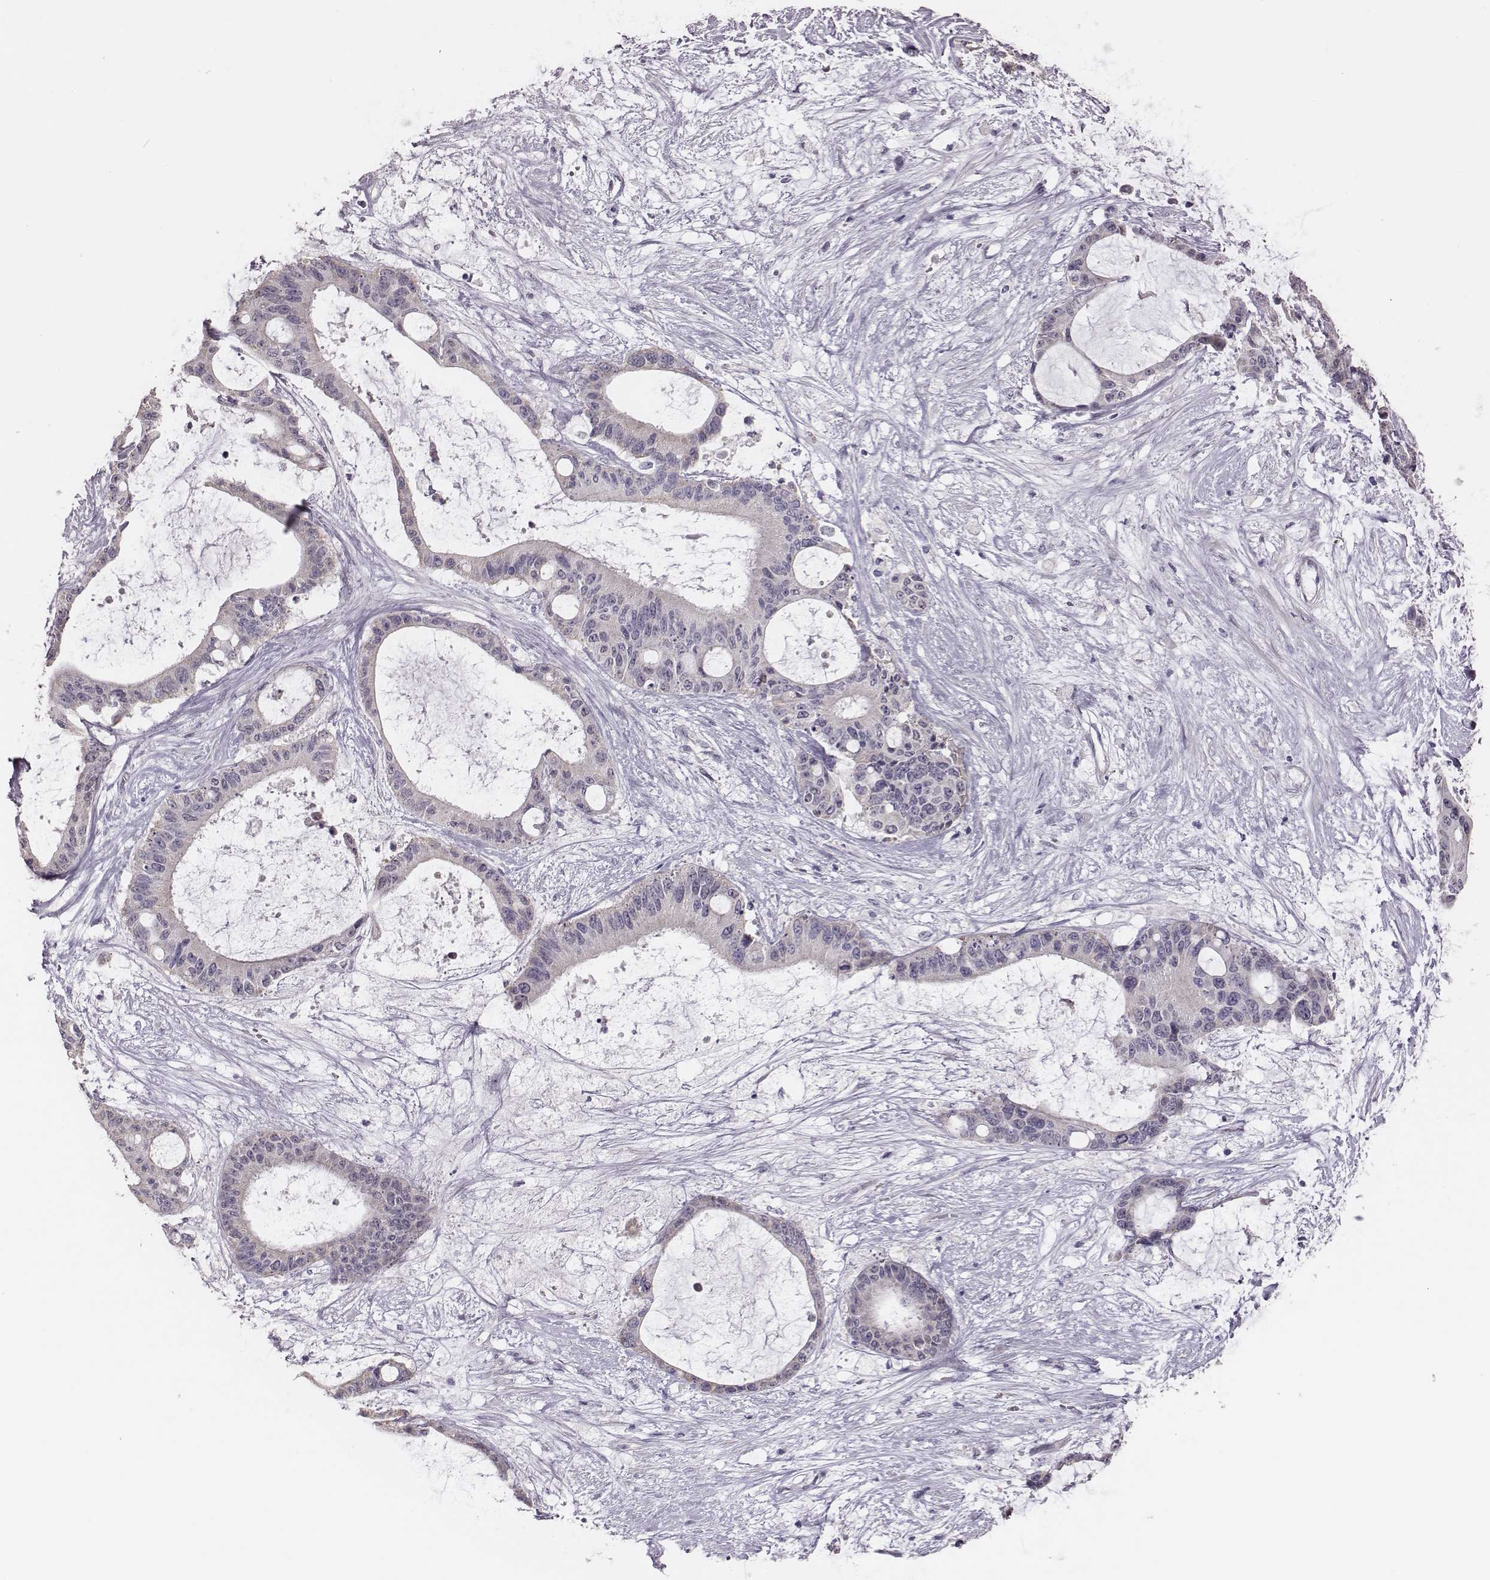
{"staining": {"intensity": "negative", "quantity": "none", "location": "none"}, "tissue": "liver cancer", "cell_type": "Tumor cells", "image_type": "cancer", "snomed": [{"axis": "morphology", "description": "Normal tissue, NOS"}, {"axis": "morphology", "description": "Cholangiocarcinoma"}, {"axis": "topography", "description": "Liver"}, {"axis": "topography", "description": "Peripheral nerve tissue"}], "caption": "Protein analysis of liver cancer demonstrates no significant staining in tumor cells.", "gene": "SCML2", "patient": {"sex": "female", "age": 73}}